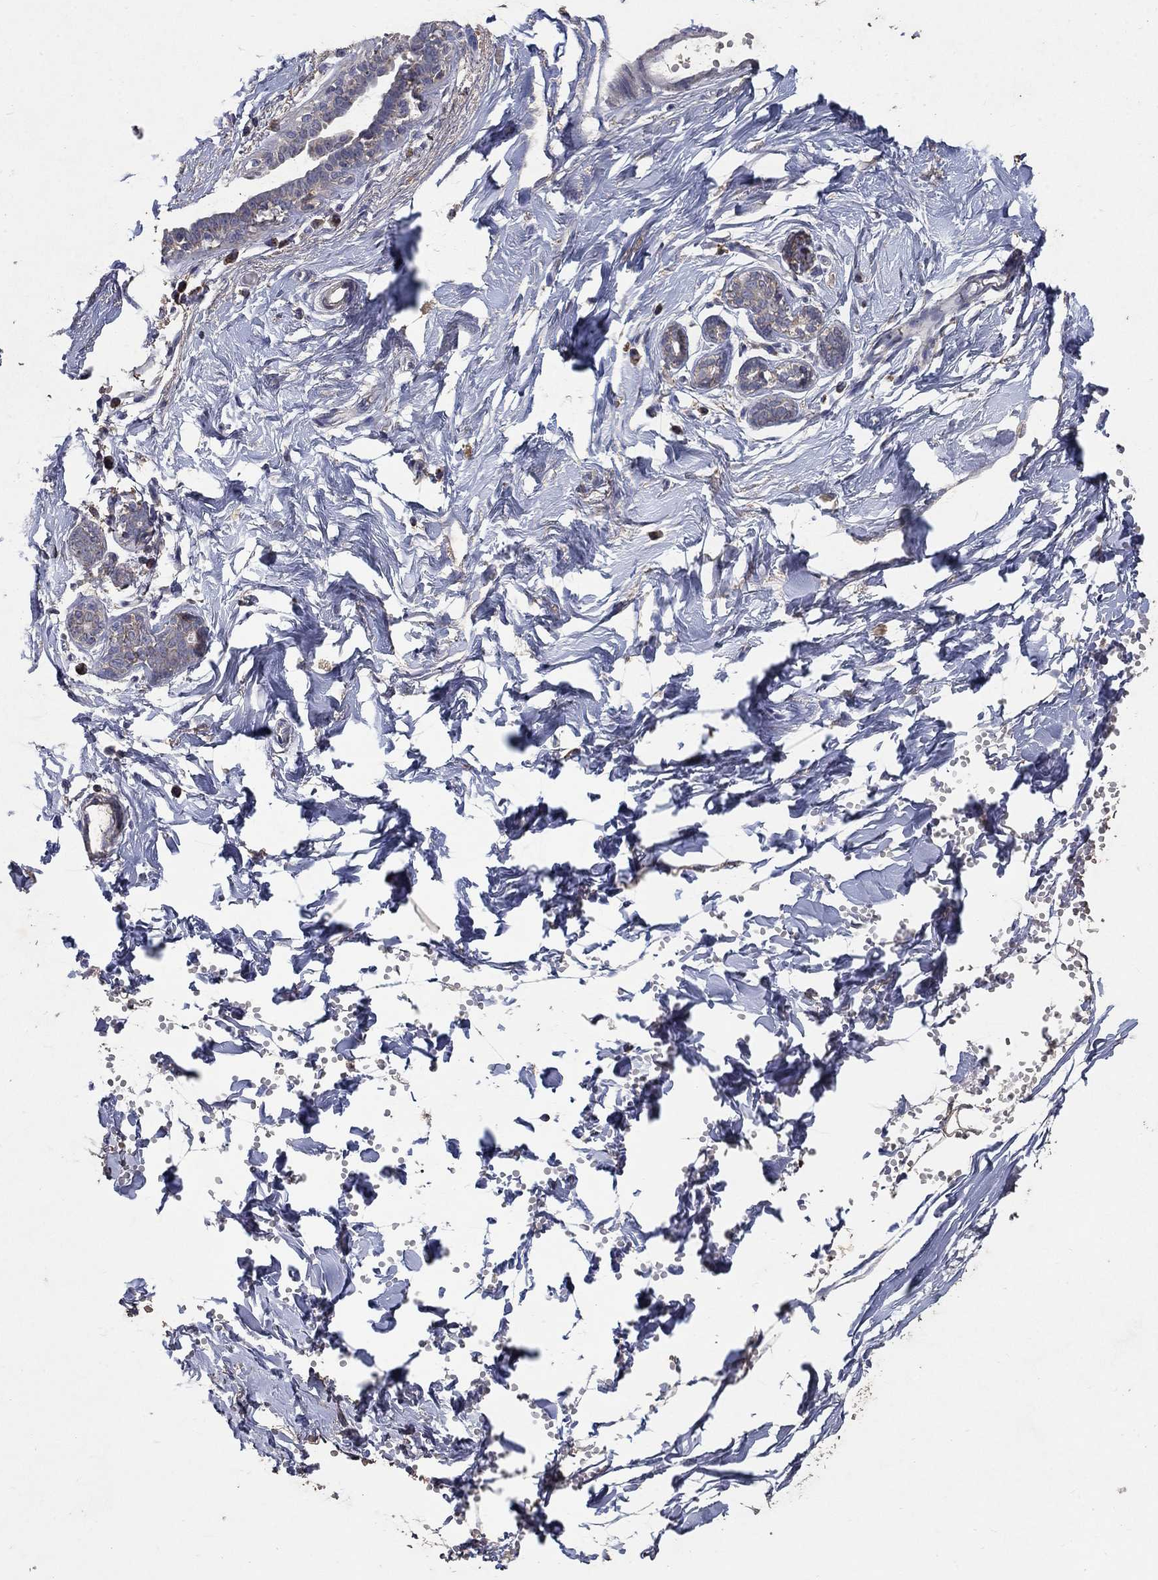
{"staining": {"intensity": "negative", "quantity": "none", "location": "none"}, "tissue": "breast", "cell_type": "Adipocytes", "image_type": "normal", "snomed": [{"axis": "morphology", "description": "Normal tissue, NOS"}, {"axis": "topography", "description": "Breast"}], "caption": "Immunohistochemical staining of benign breast exhibits no significant positivity in adipocytes.", "gene": "GPSM1", "patient": {"sex": "female", "age": 37}}